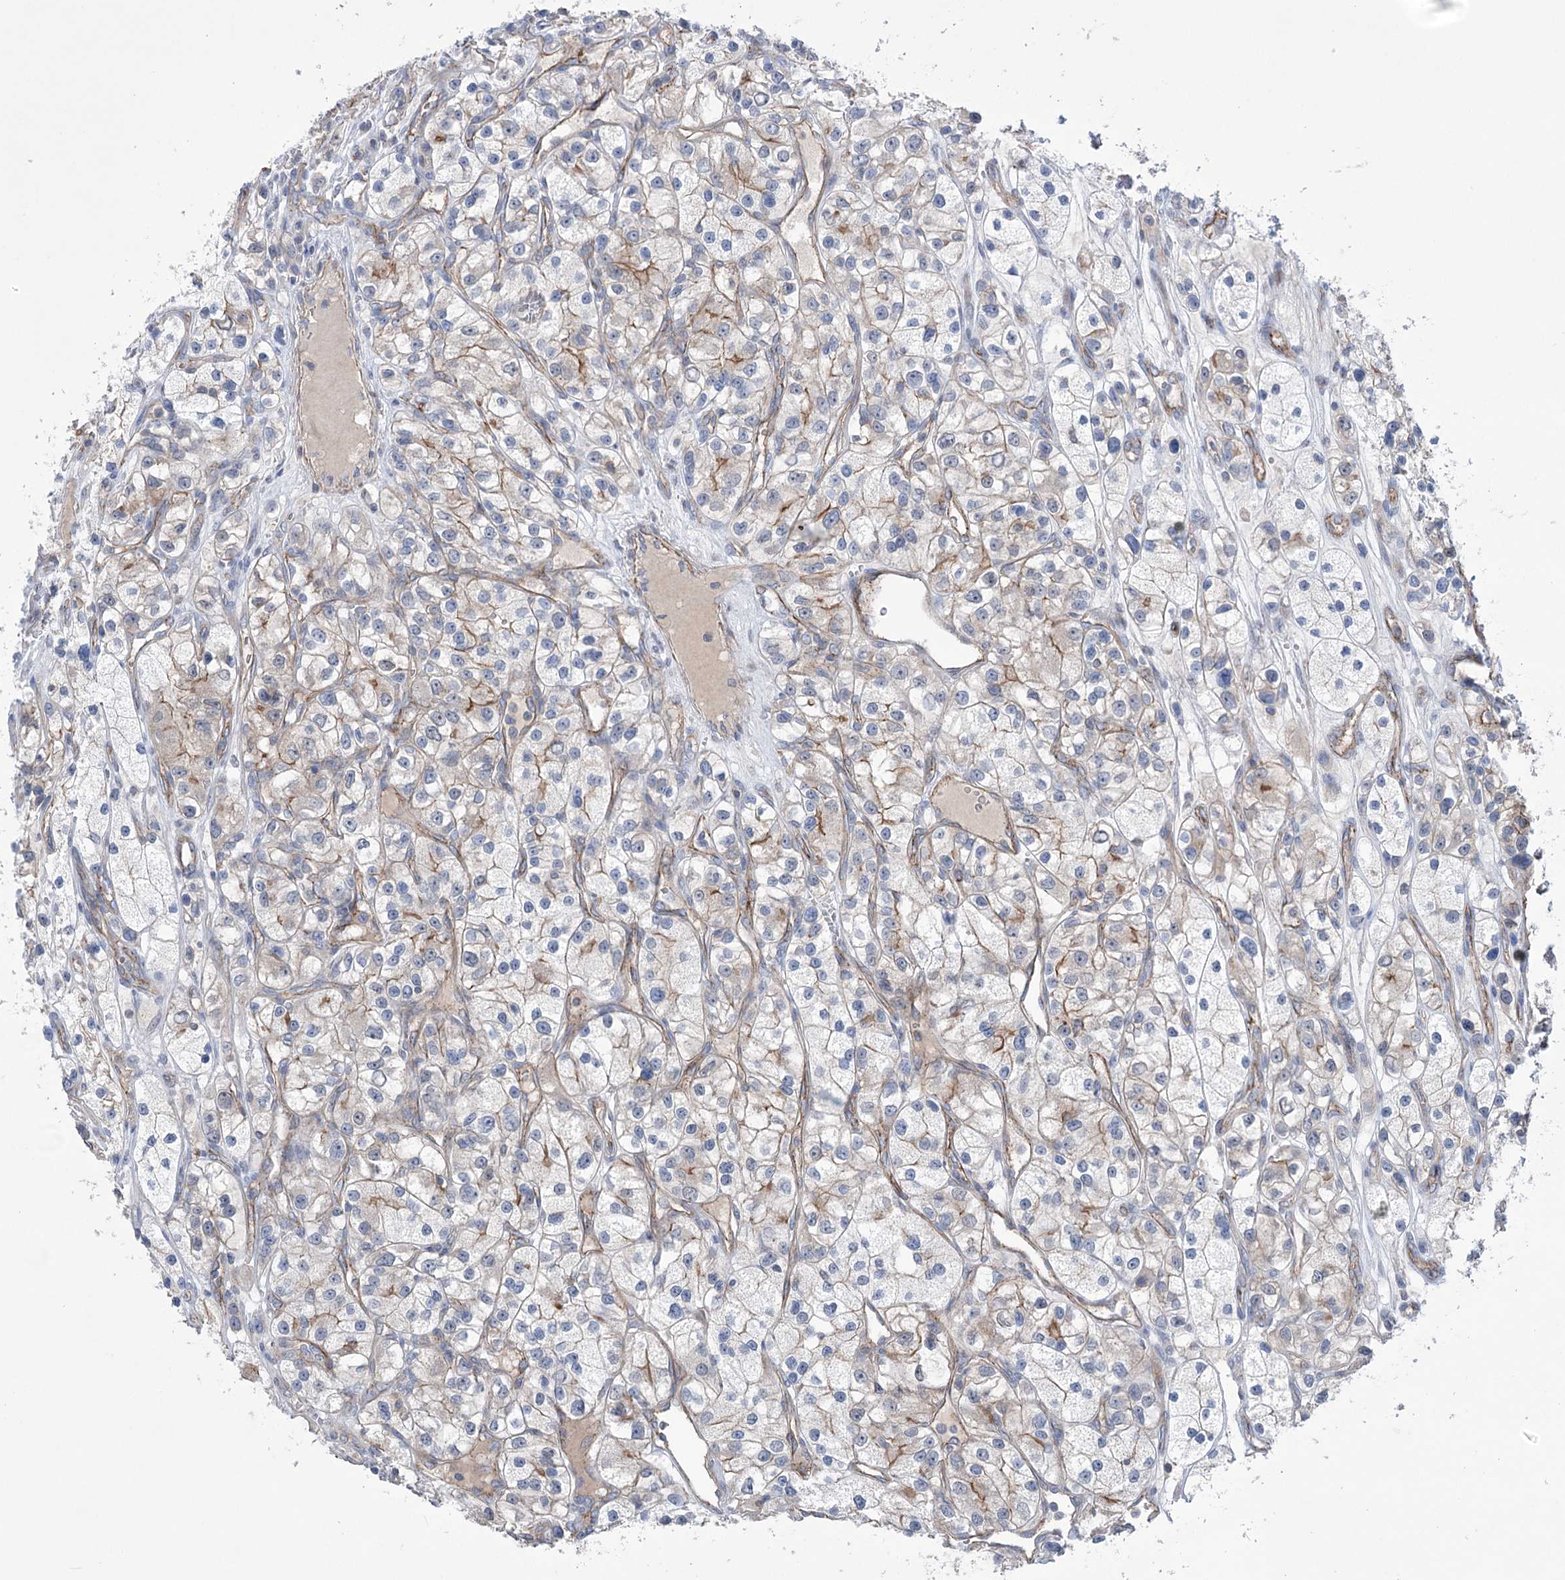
{"staining": {"intensity": "moderate", "quantity": "<25%", "location": "cytoplasmic/membranous"}, "tissue": "renal cancer", "cell_type": "Tumor cells", "image_type": "cancer", "snomed": [{"axis": "morphology", "description": "Adenocarcinoma, NOS"}, {"axis": "topography", "description": "Kidney"}], "caption": "Renal cancer (adenocarcinoma) was stained to show a protein in brown. There is low levels of moderate cytoplasmic/membranous positivity in about <25% of tumor cells.", "gene": "TRIM71", "patient": {"sex": "female", "age": 57}}